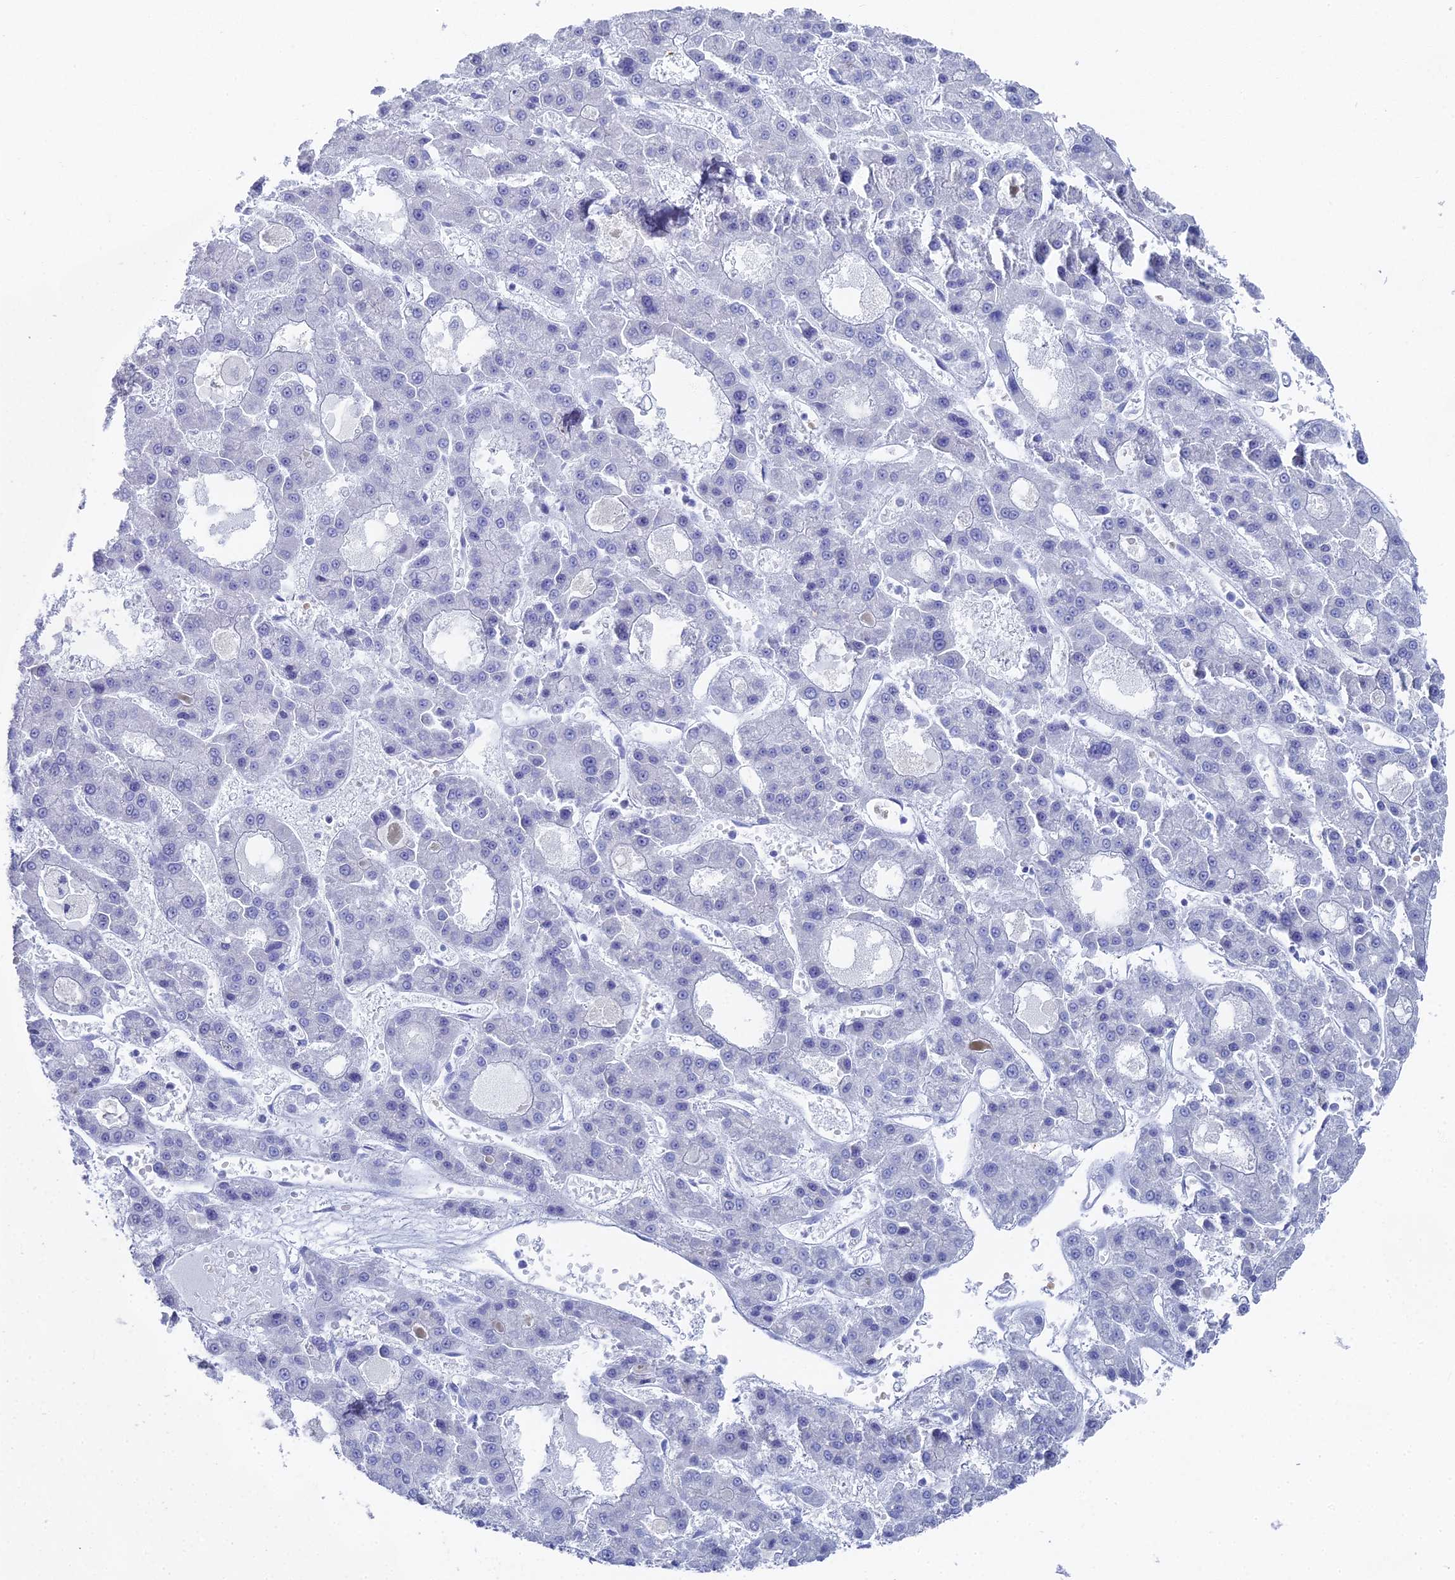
{"staining": {"intensity": "negative", "quantity": "none", "location": "none"}, "tissue": "liver cancer", "cell_type": "Tumor cells", "image_type": "cancer", "snomed": [{"axis": "morphology", "description": "Carcinoma, Hepatocellular, NOS"}, {"axis": "topography", "description": "Liver"}], "caption": "Immunohistochemistry of liver hepatocellular carcinoma displays no expression in tumor cells.", "gene": "ALPP", "patient": {"sex": "male", "age": 70}}